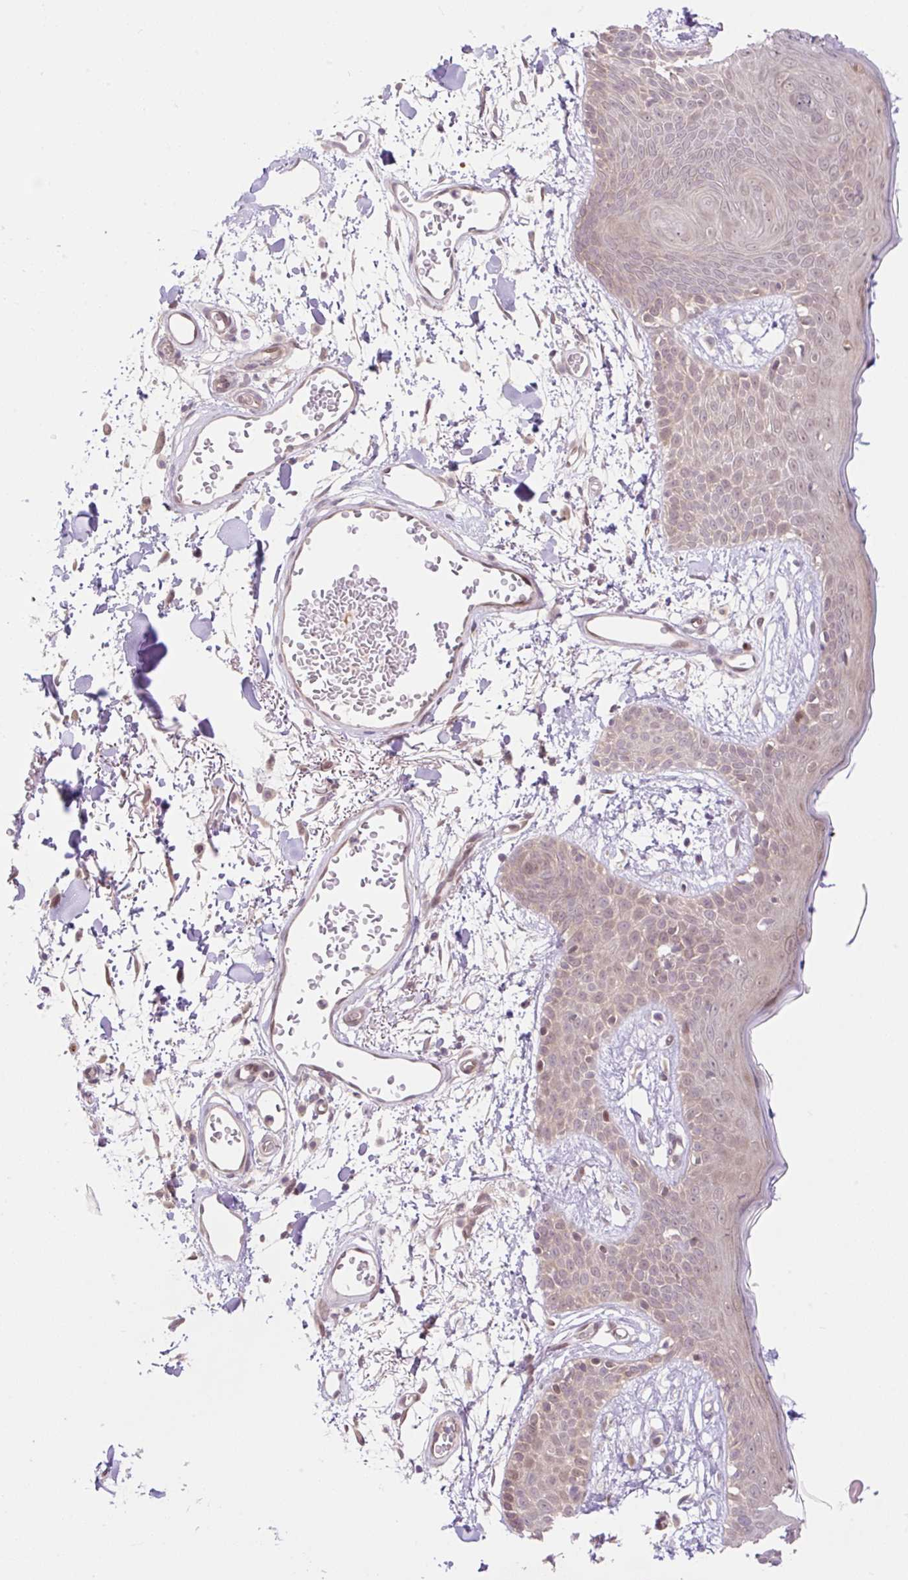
{"staining": {"intensity": "moderate", "quantity": "<25%", "location": "cytoplasmic/membranous,nuclear"}, "tissue": "skin", "cell_type": "Fibroblasts", "image_type": "normal", "snomed": [{"axis": "morphology", "description": "Normal tissue, NOS"}, {"axis": "topography", "description": "Skin"}], "caption": "Skin was stained to show a protein in brown. There is low levels of moderate cytoplasmic/membranous,nuclear expression in approximately <25% of fibroblasts. The staining was performed using DAB, with brown indicating positive protein expression. Nuclei are stained blue with hematoxylin.", "gene": "VPS25", "patient": {"sex": "male", "age": 79}}